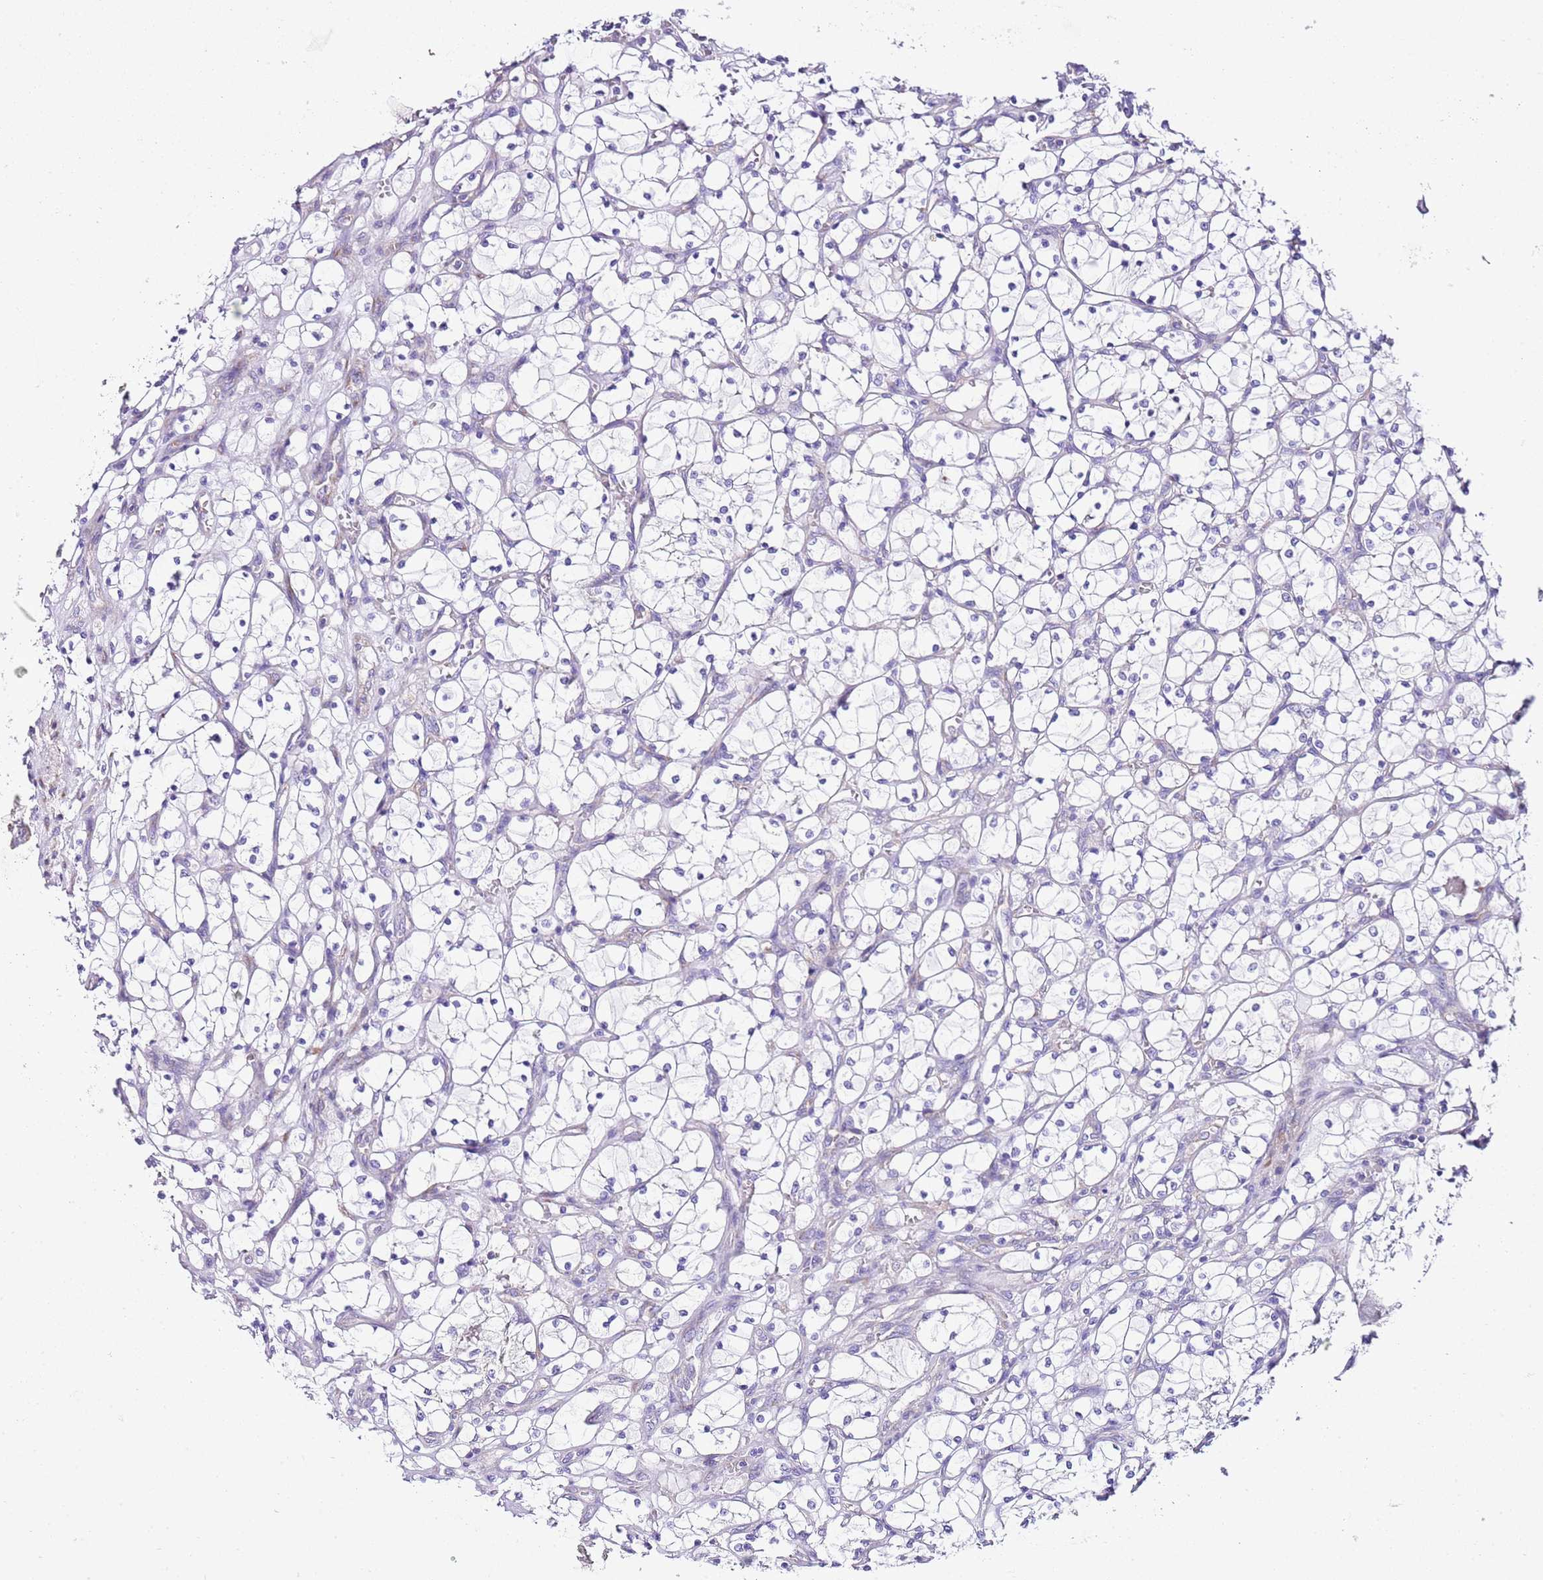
{"staining": {"intensity": "negative", "quantity": "none", "location": "none"}, "tissue": "renal cancer", "cell_type": "Tumor cells", "image_type": "cancer", "snomed": [{"axis": "morphology", "description": "Adenocarcinoma, NOS"}, {"axis": "topography", "description": "Kidney"}], "caption": "High power microscopy micrograph of an immunohistochemistry histopathology image of renal cancer, revealing no significant staining in tumor cells.", "gene": "RPS10", "patient": {"sex": "female", "age": 69}}